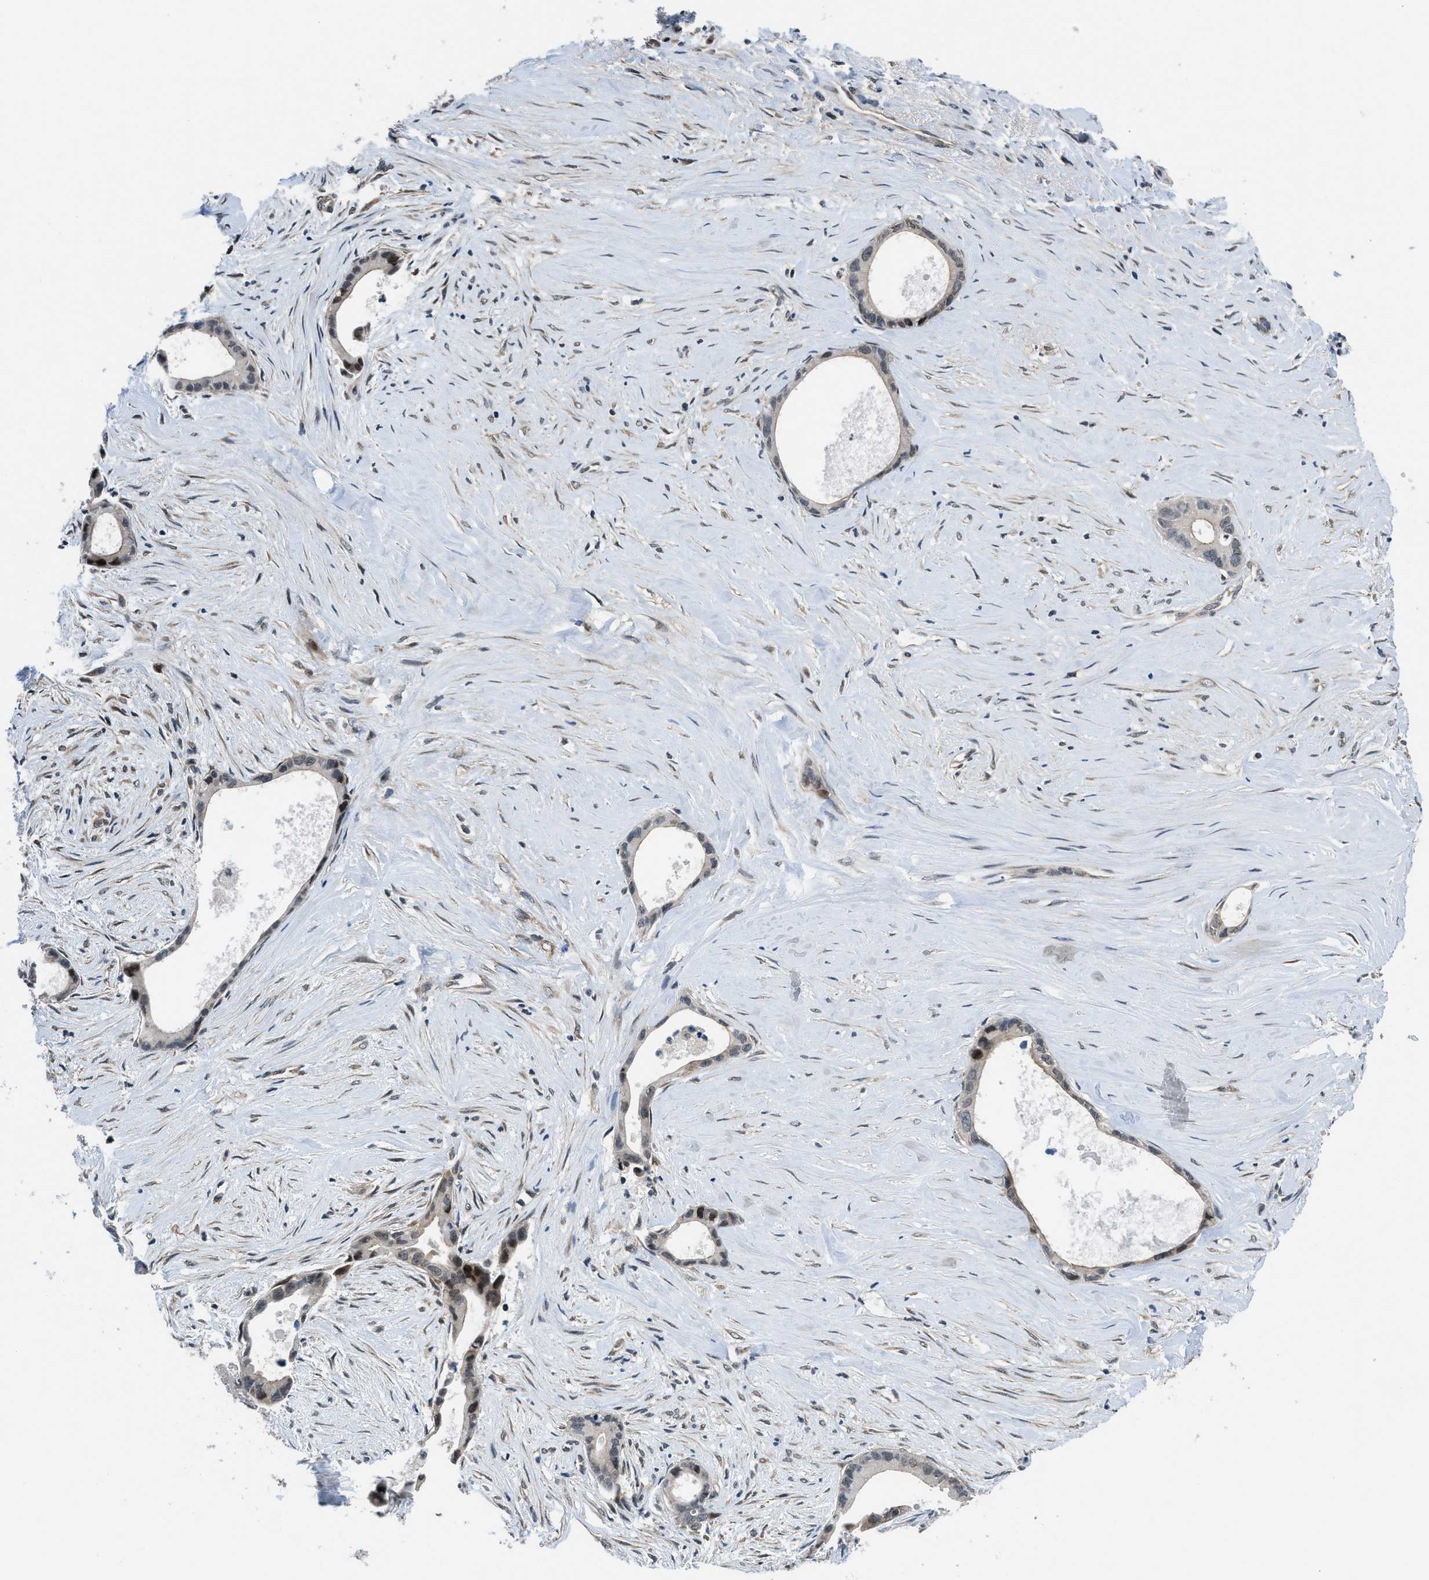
{"staining": {"intensity": "moderate", "quantity": "<25%", "location": "nuclear"}, "tissue": "liver cancer", "cell_type": "Tumor cells", "image_type": "cancer", "snomed": [{"axis": "morphology", "description": "Cholangiocarcinoma"}, {"axis": "topography", "description": "Liver"}], "caption": "An IHC image of neoplastic tissue is shown. Protein staining in brown shows moderate nuclear positivity in cholangiocarcinoma (liver) within tumor cells. The staining was performed using DAB to visualize the protein expression in brown, while the nuclei were stained in blue with hematoxylin (Magnification: 20x).", "gene": "SETD5", "patient": {"sex": "female", "age": 55}}